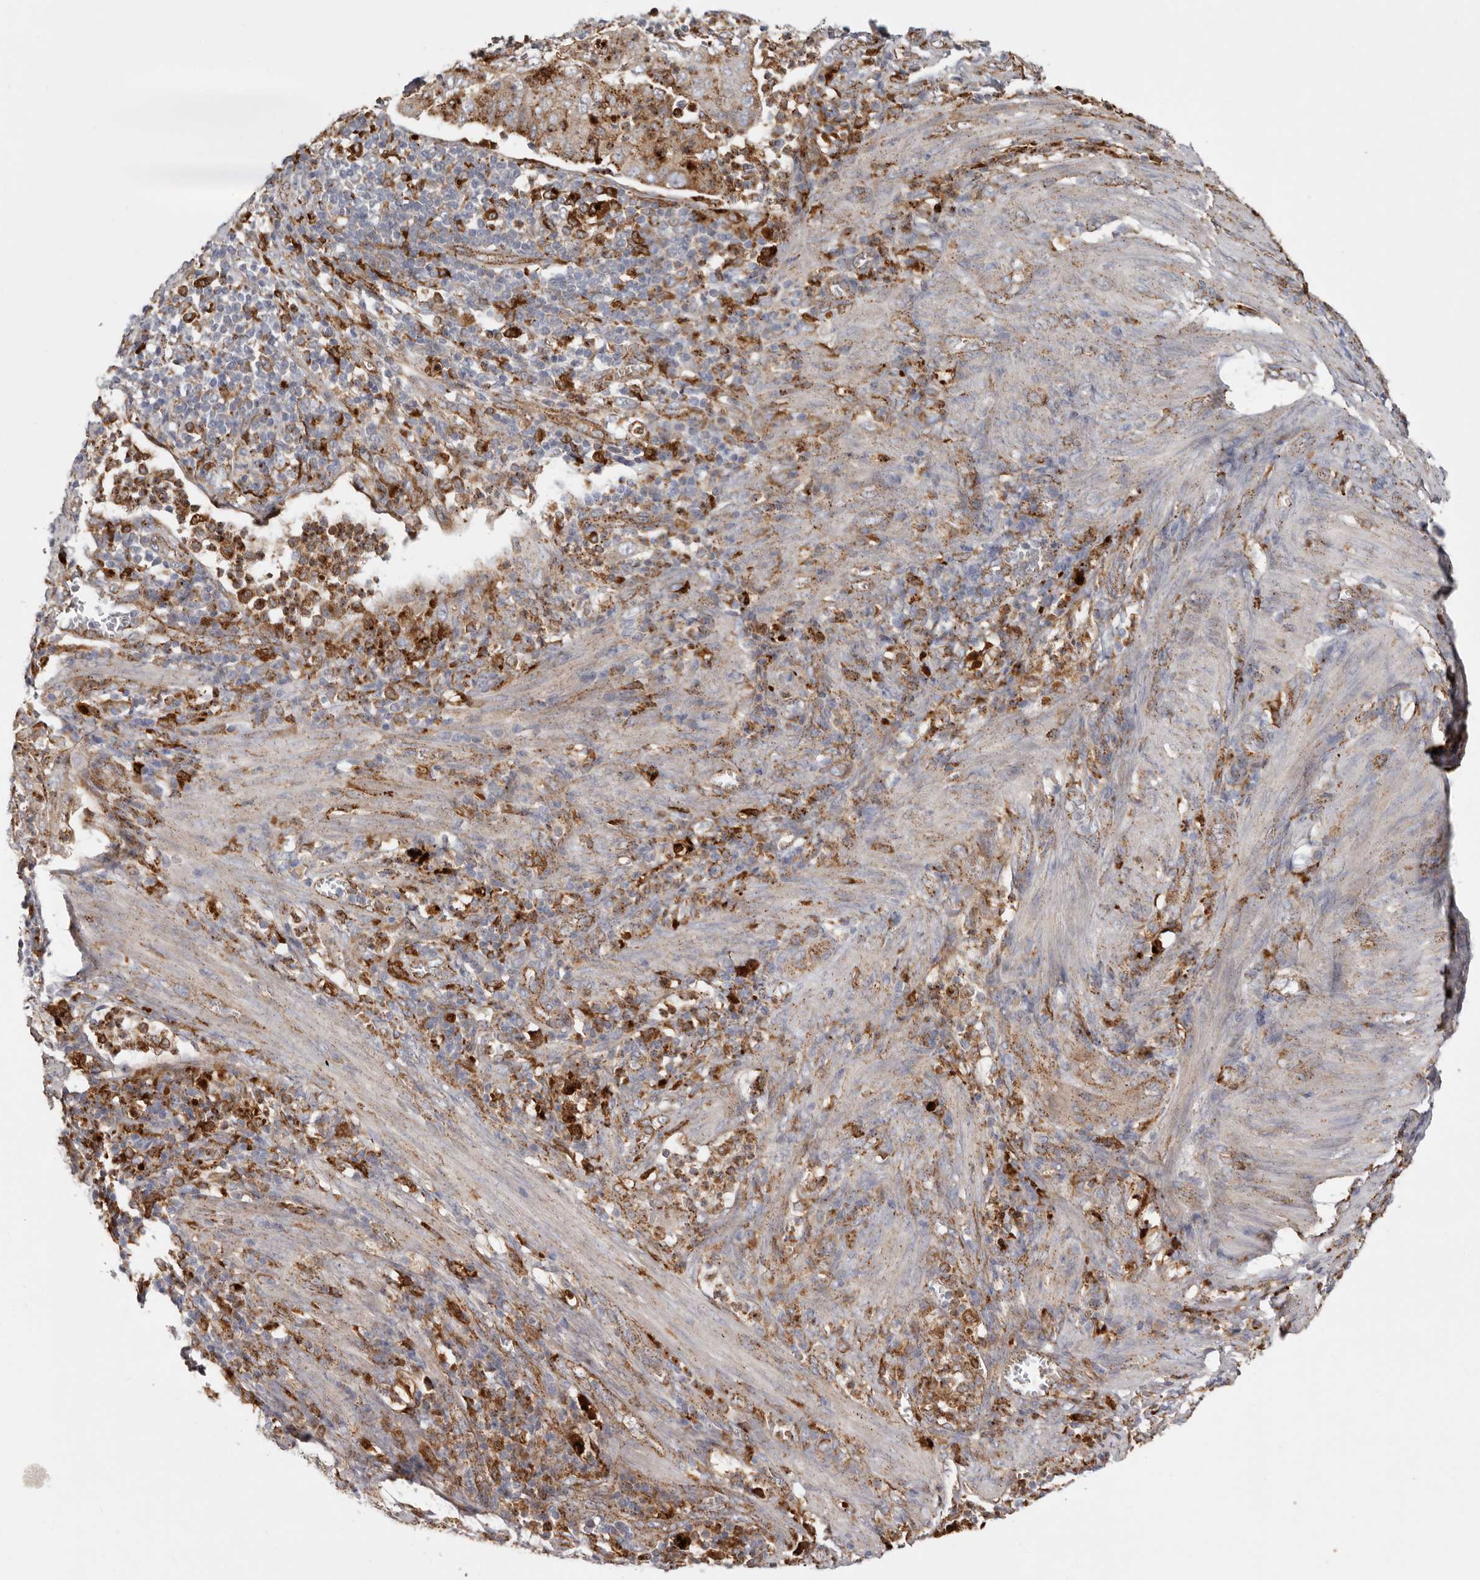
{"staining": {"intensity": "moderate", "quantity": ">75%", "location": "cytoplasmic/membranous"}, "tissue": "endometrial cancer", "cell_type": "Tumor cells", "image_type": "cancer", "snomed": [{"axis": "morphology", "description": "Adenocarcinoma, NOS"}, {"axis": "topography", "description": "Endometrium"}], "caption": "Immunohistochemistry (IHC) micrograph of adenocarcinoma (endometrial) stained for a protein (brown), which displays medium levels of moderate cytoplasmic/membranous staining in about >75% of tumor cells.", "gene": "GRN", "patient": {"sex": "female", "age": 51}}